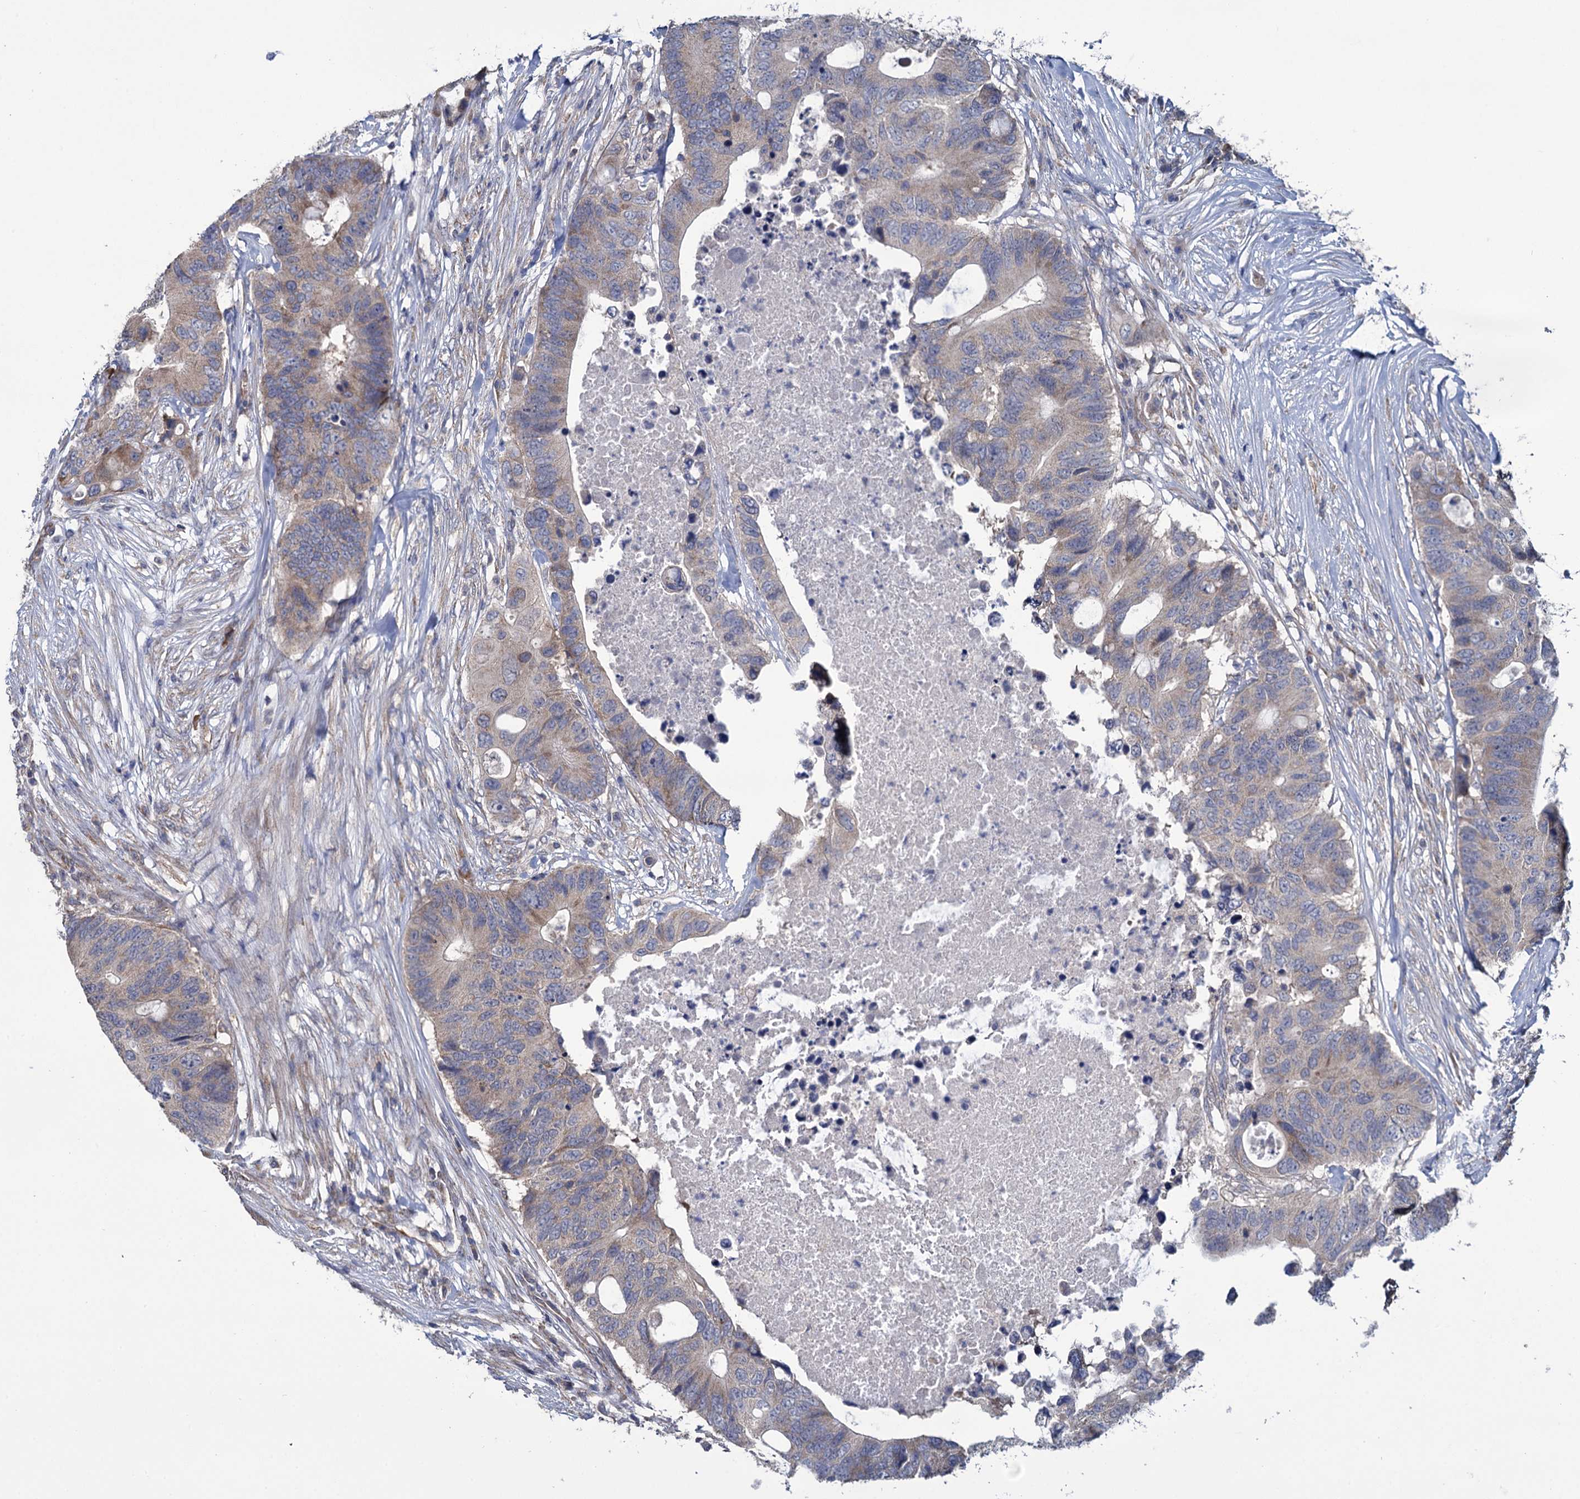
{"staining": {"intensity": "weak", "quantity": ">75%", "location": "cytoplasmic/membranous"}, "tissue": "colorectal cancer", "cell_type": "Tumor cells", "image_type": "cancer", "snomed": [{"axis": "morphology", "description": "Adenocarcinoma, NOS"}, {"axis": "topography", "description": "Colon"}], "caption": "Brown immunohistochemical staining in human colorectal cancer displays weak cytoplasmic/membranous staining in approximately >75% of tumor cells. (DAB IHC with brightfield microscopy, high magnification).", "gene": "GSTM2", "patient": {"sex": "male", "age": 71}}